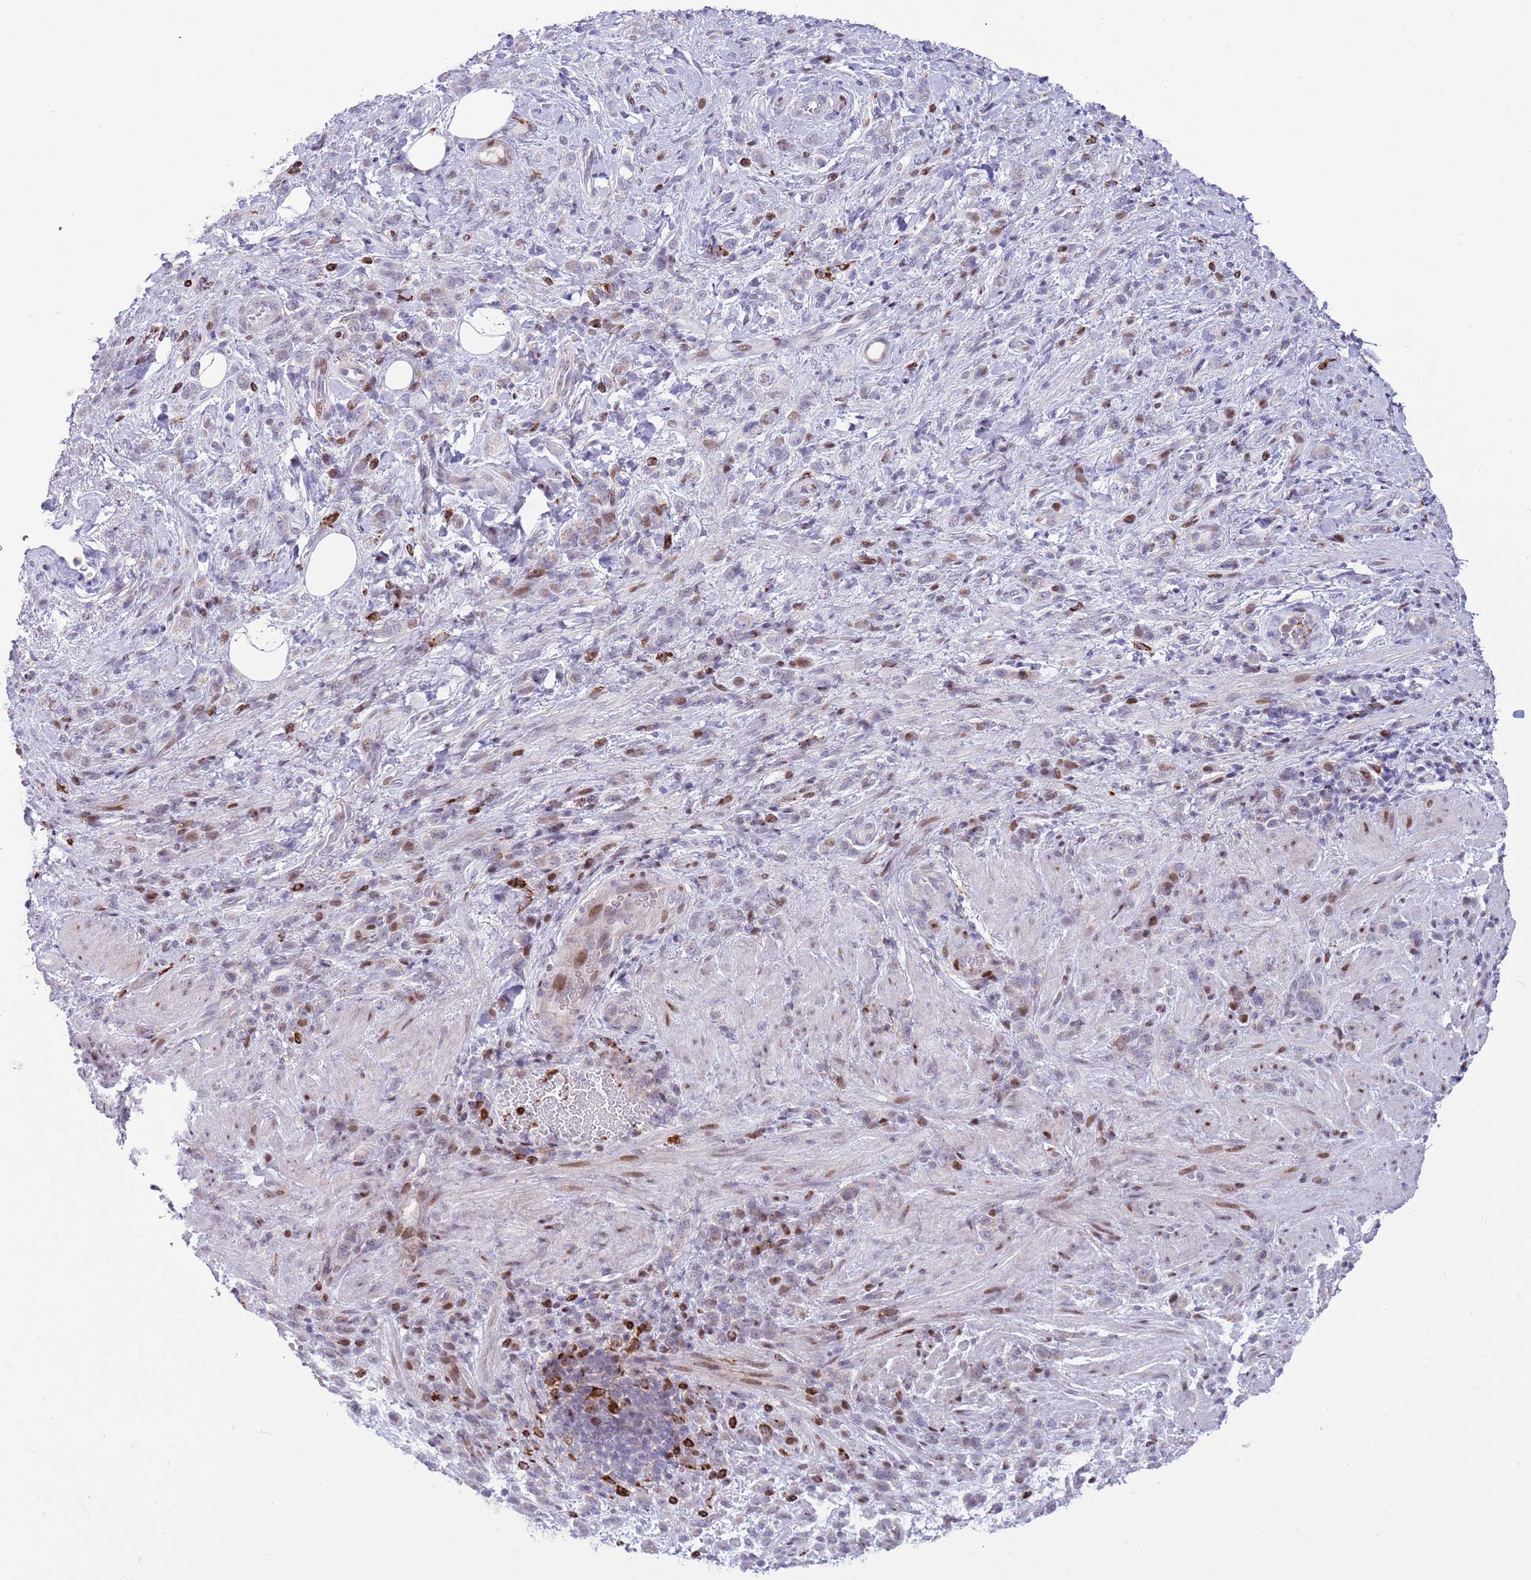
{"staining": {"intensity": "moderate", "quantity": "<25%", "location": "nuclear"}, "tissue": "stomach cancer", "cell_type": "Tumor cells", "image_type": "cancer", "snomed": [{"axis": "morphology", "description": "Adenocarcinoma, NOS"}, {"axis": "topography", "description": "Stomach"}], "caption": "This is a photomicrograph of immunohistochemistry (IHC) staining of stomach cancer, which shows moderate staining in the nuclear of tumor cells.", "gene": "ANO8", "patient": {"sex": "male", "age": 77}}